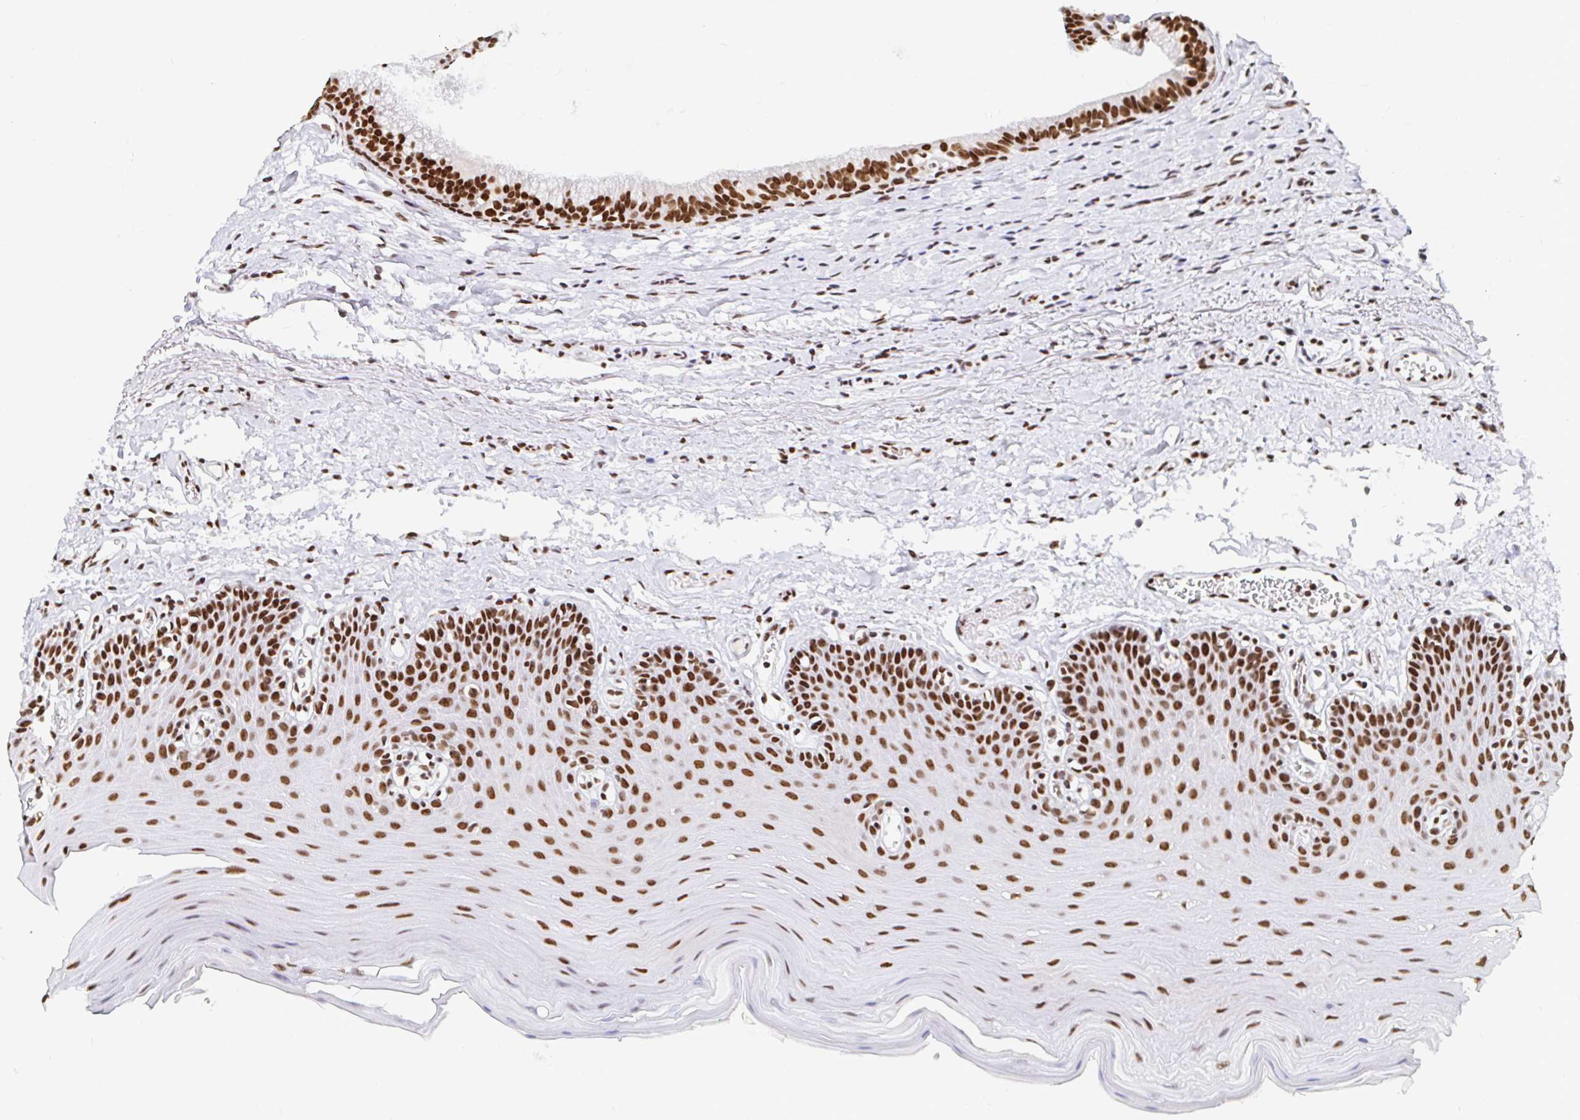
{"staining": {"intensity": "strong", "quantity": ">75%", "location": "nuclear"}, "tissue": "oral mucosa", "cell_type": "Squamous epithelial cells", "image_type": "normal", "snomed": [{"axis": "morphology", "description": "Normal tissue, NOS"}, {"axis": "morphology", "description": "Adenocarcinoma, NOS"}, {"axis": "topography", "description": "Oral tissue"}, {"axis": "topography", "description": "Head-Neck"}], "caption": "Immunohistochemistry micrograph of normal oral mucosa: oral mucosa stained using immunohistochemistry displays high levels of strong protein expression localized specifically in the nuclear of squamous epithelial cells, appearing as a nuclear brown color.", "gene": "RBMXL1", "patient": {"sex": "female", "age": 57}}